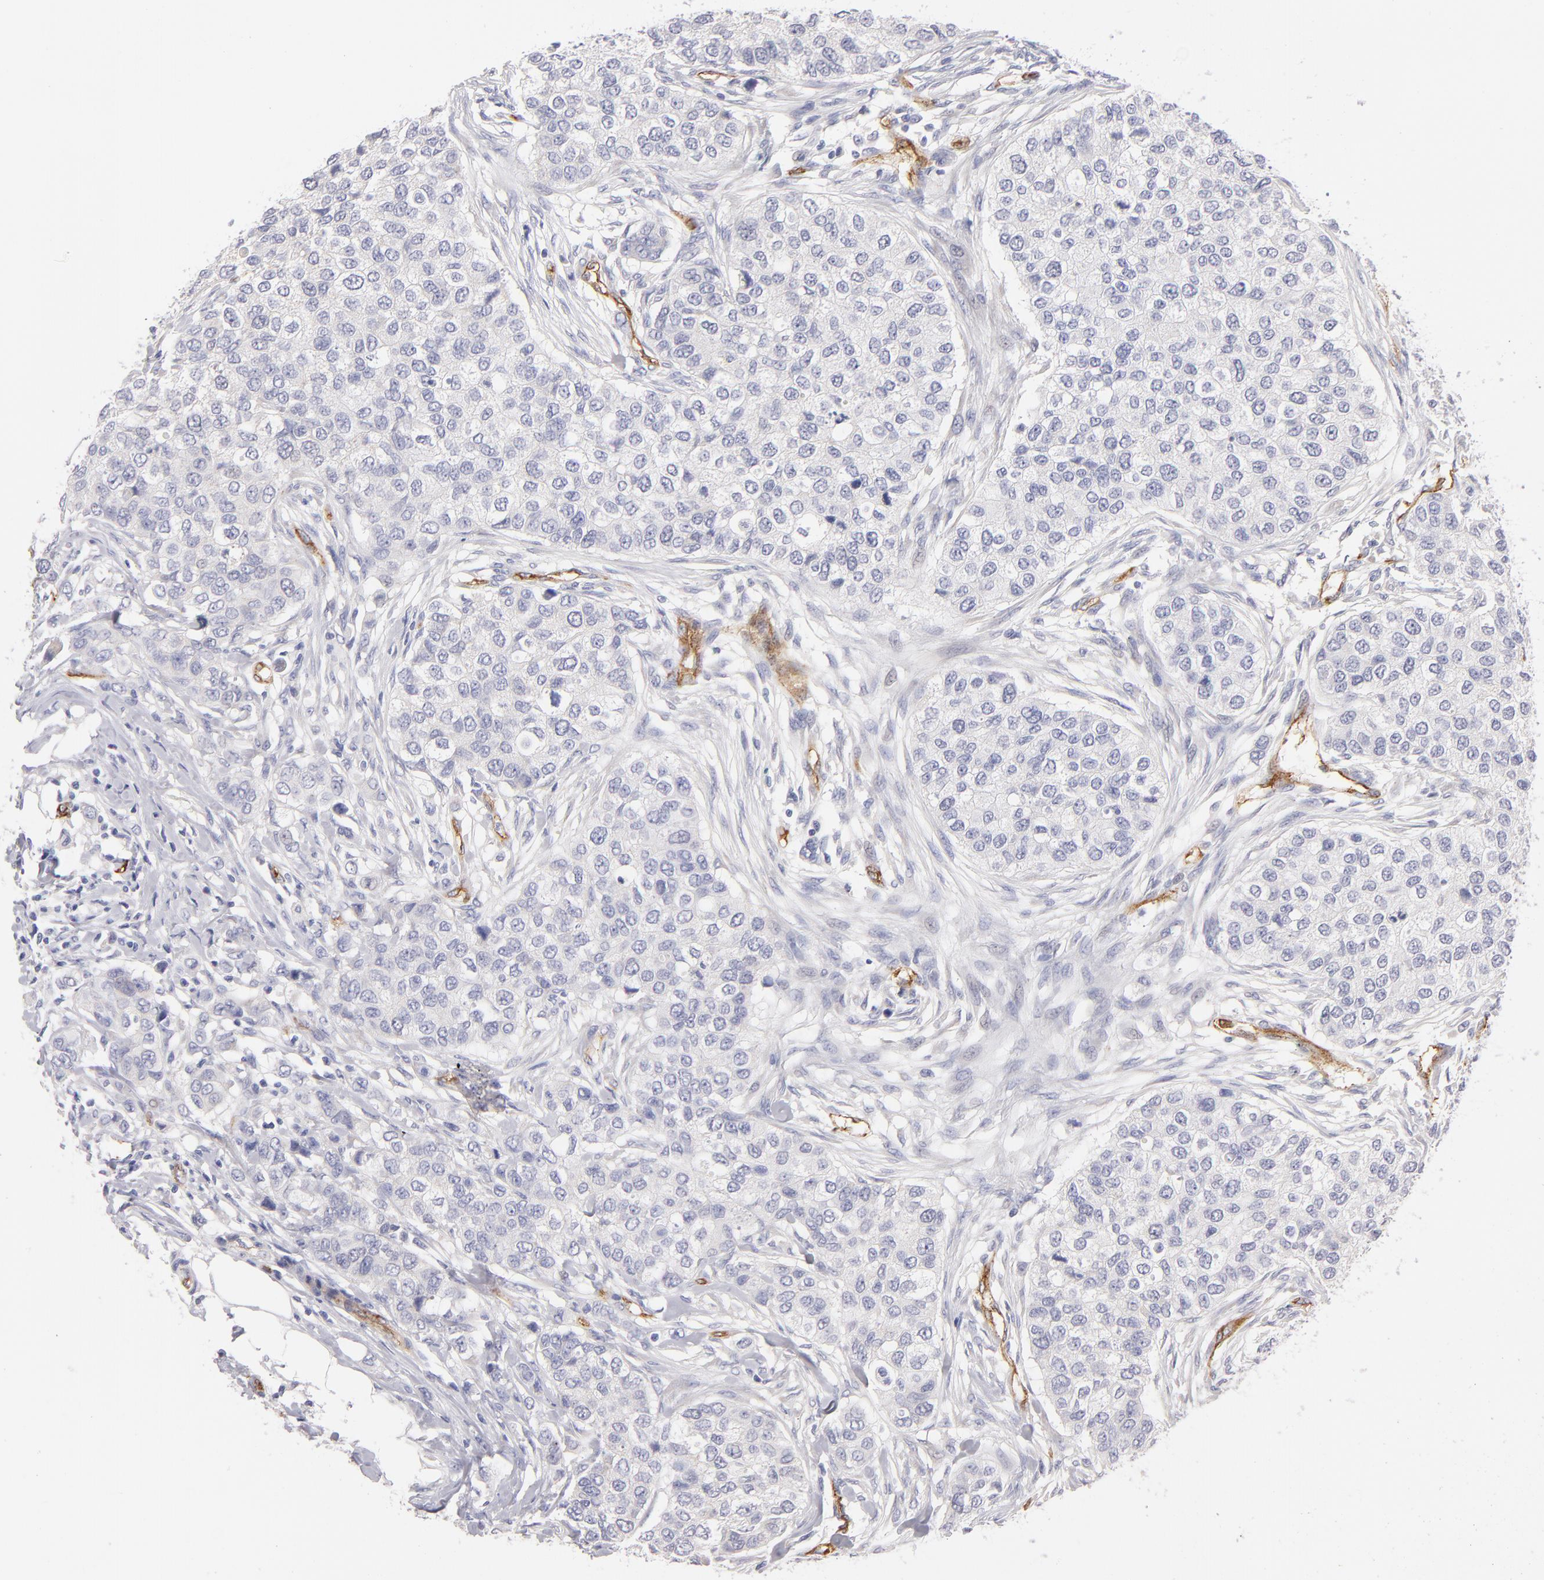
{"staining": {"intensity": "negative", "quantity": "none", "location": "none"}, "tissue": "breast cancer", "cell_type": "Tumor cells", "image_type": "cancer", "snomed": [{"axis": "morphology", "description": "Normal tissue, NOS"}, {"axis": "morphology", "description": "Duct carcinoma"}, {"axis": "topography", "description": "Breast"}], "caption": "Immunohistochemistry photomicrograph of neoplastic tissue: human breast intraductal carcinoma stained with DAB shows no significant protein positivity in tumor cells.", "gene": "PLVAP", "patient": {"sex": "female", "age": 49}}